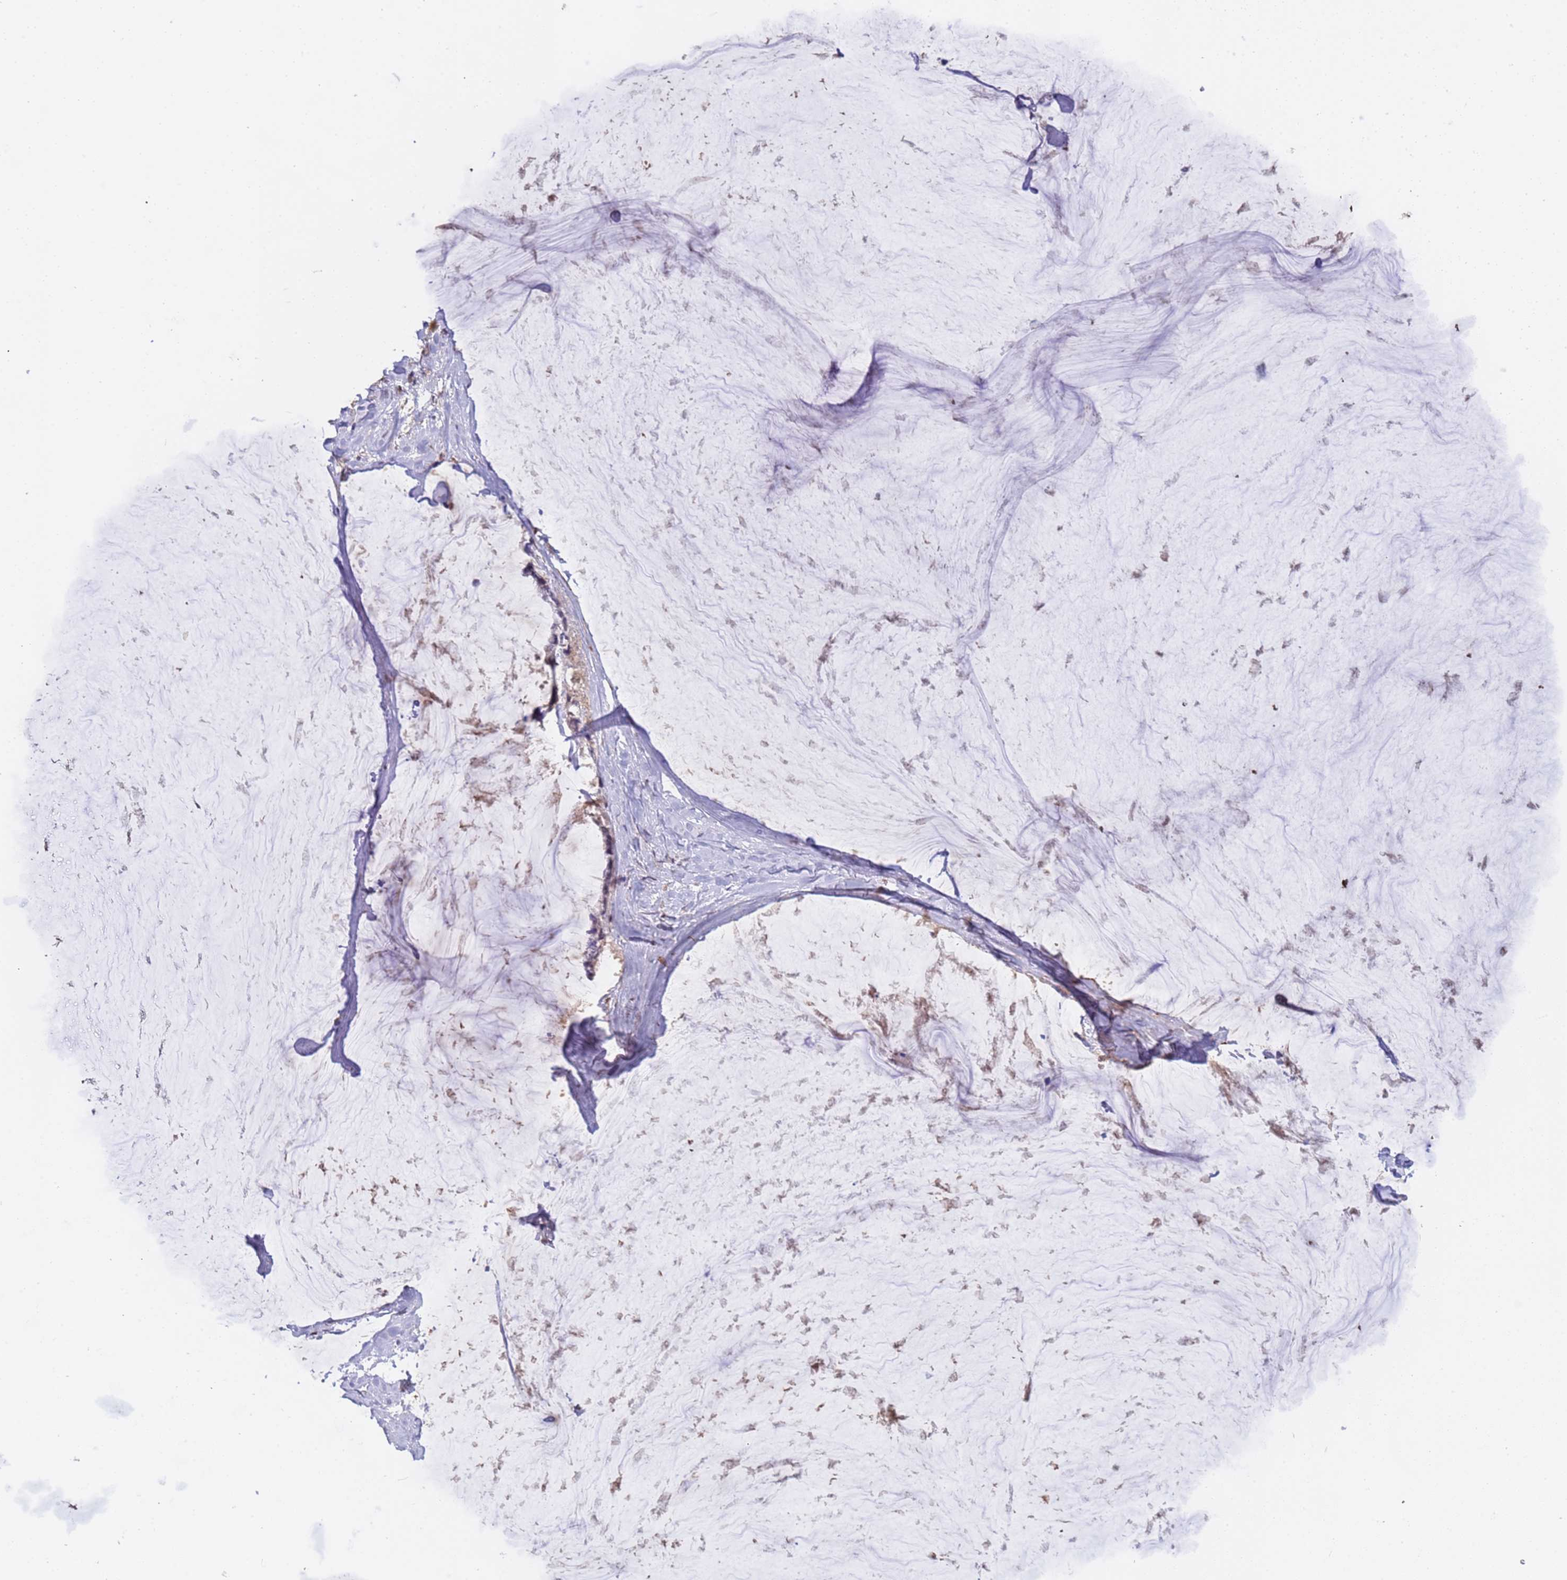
{"staining": {"intensity": "weak", "quantity": "<25%", "location": "cytoplasmic/membranous,nuclear"}, "tissue": "ovarian cancer", "cell_type": "Tumor cells", "image_type": "cancer", "snomed": [{"axis": "morphology", "description": "Cystadenocarcinoma, mucinous, NOS"}, {"axis": "topography", "description": "Ovary"}], "caption": "Immunohistochemistry of mucinous cystadenocarcinoma (ovarian) displays no expression in tumor cells.", "gene": "ZNF248", "patient": {"sex": "female", "age": 39}}